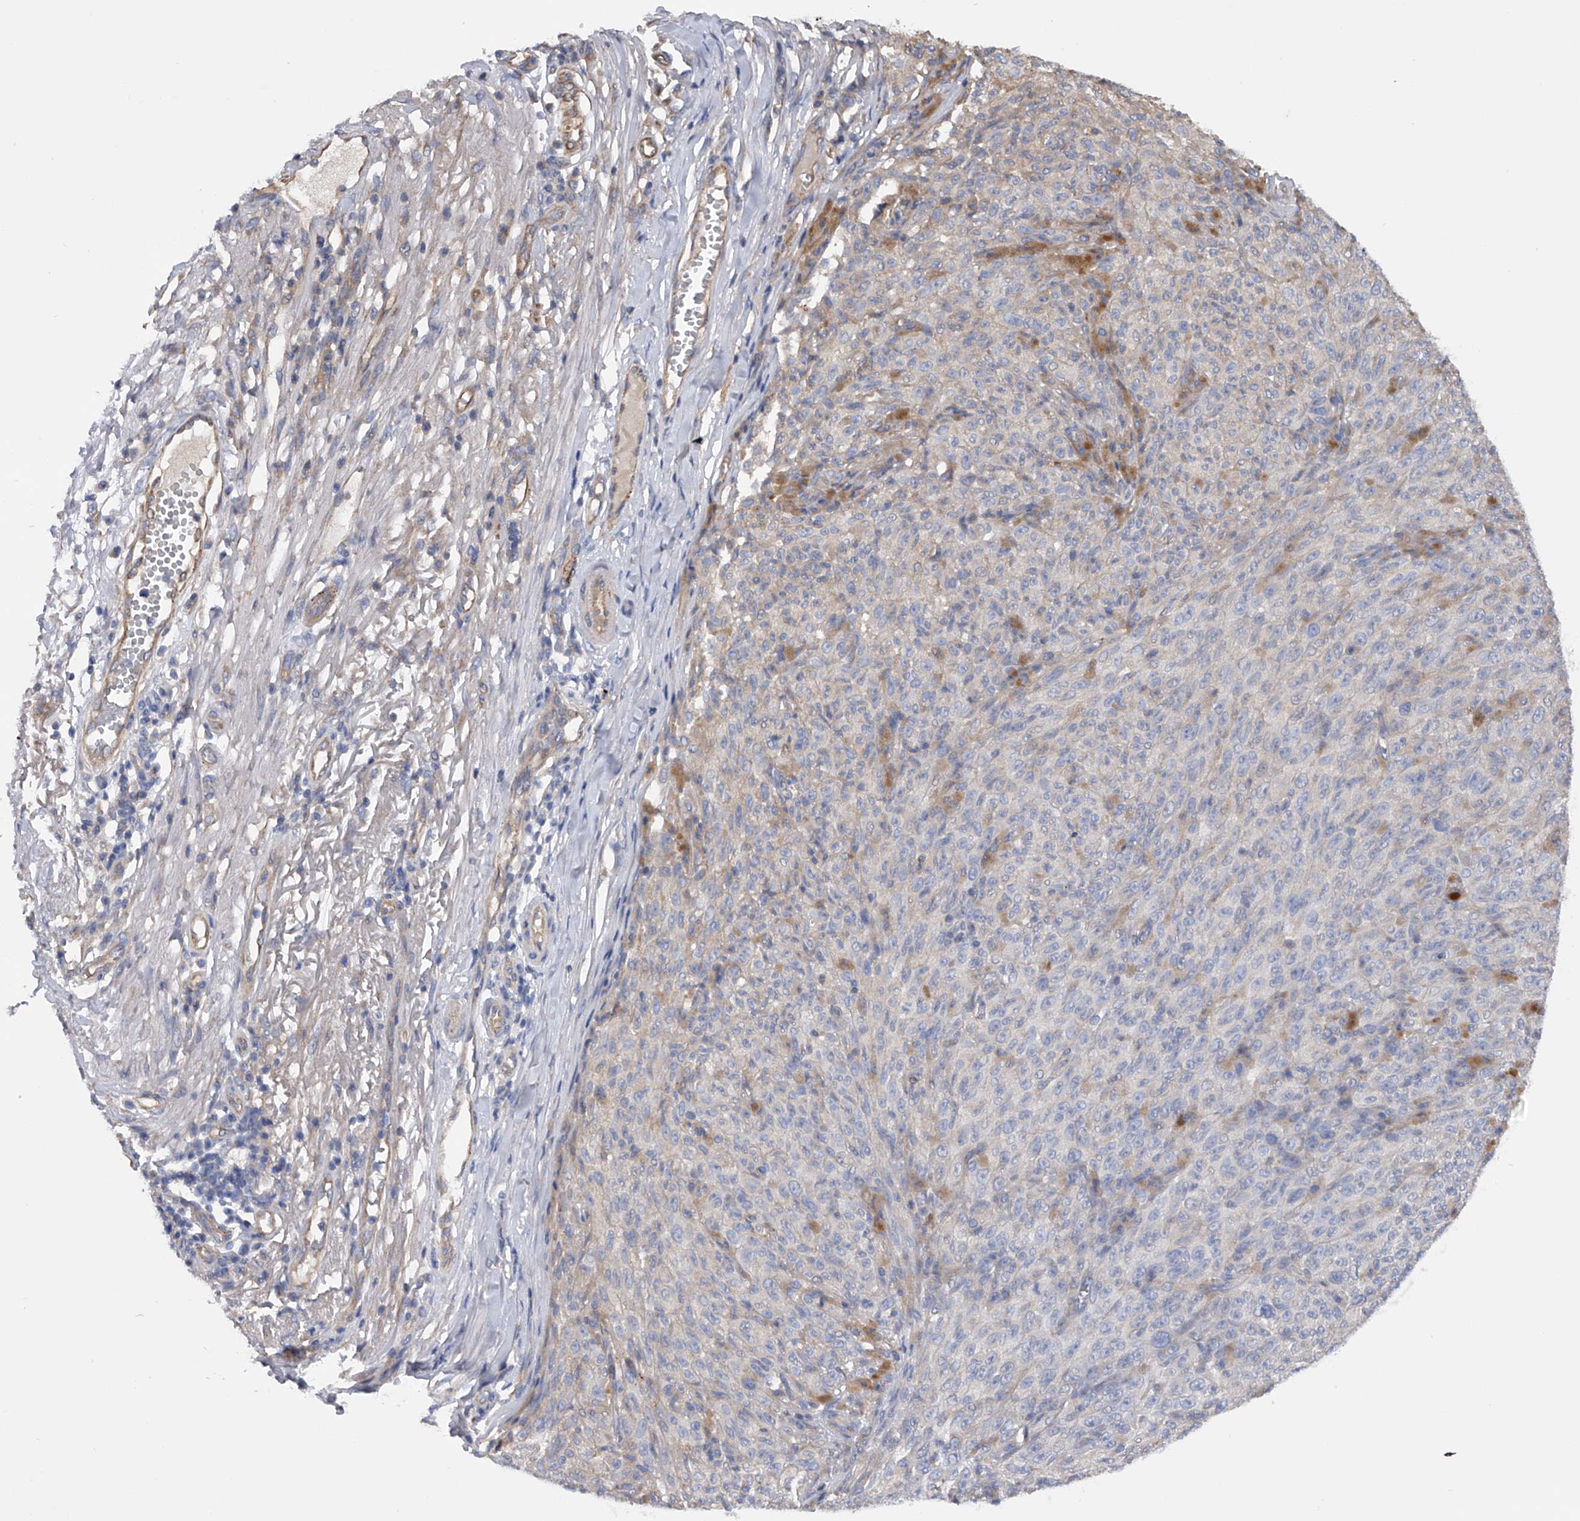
{"staining": {"intensity": "negative", "quantity": "none", "location": "none"}, "tissue": "melanoma", "cell_type": "Tumor cells", "image_type": "cancer", "snomed": [{"axis": "morphology", "description": "Malignant melanoma, NOS"}, {"axis": "topography", "description": "Skin"}], "caption": "The photomicrograph demonstrates no staining of tumor cells in melanoma.", "gene": "RWDD2A", "patient": {"sex": "female", "age": 82}}